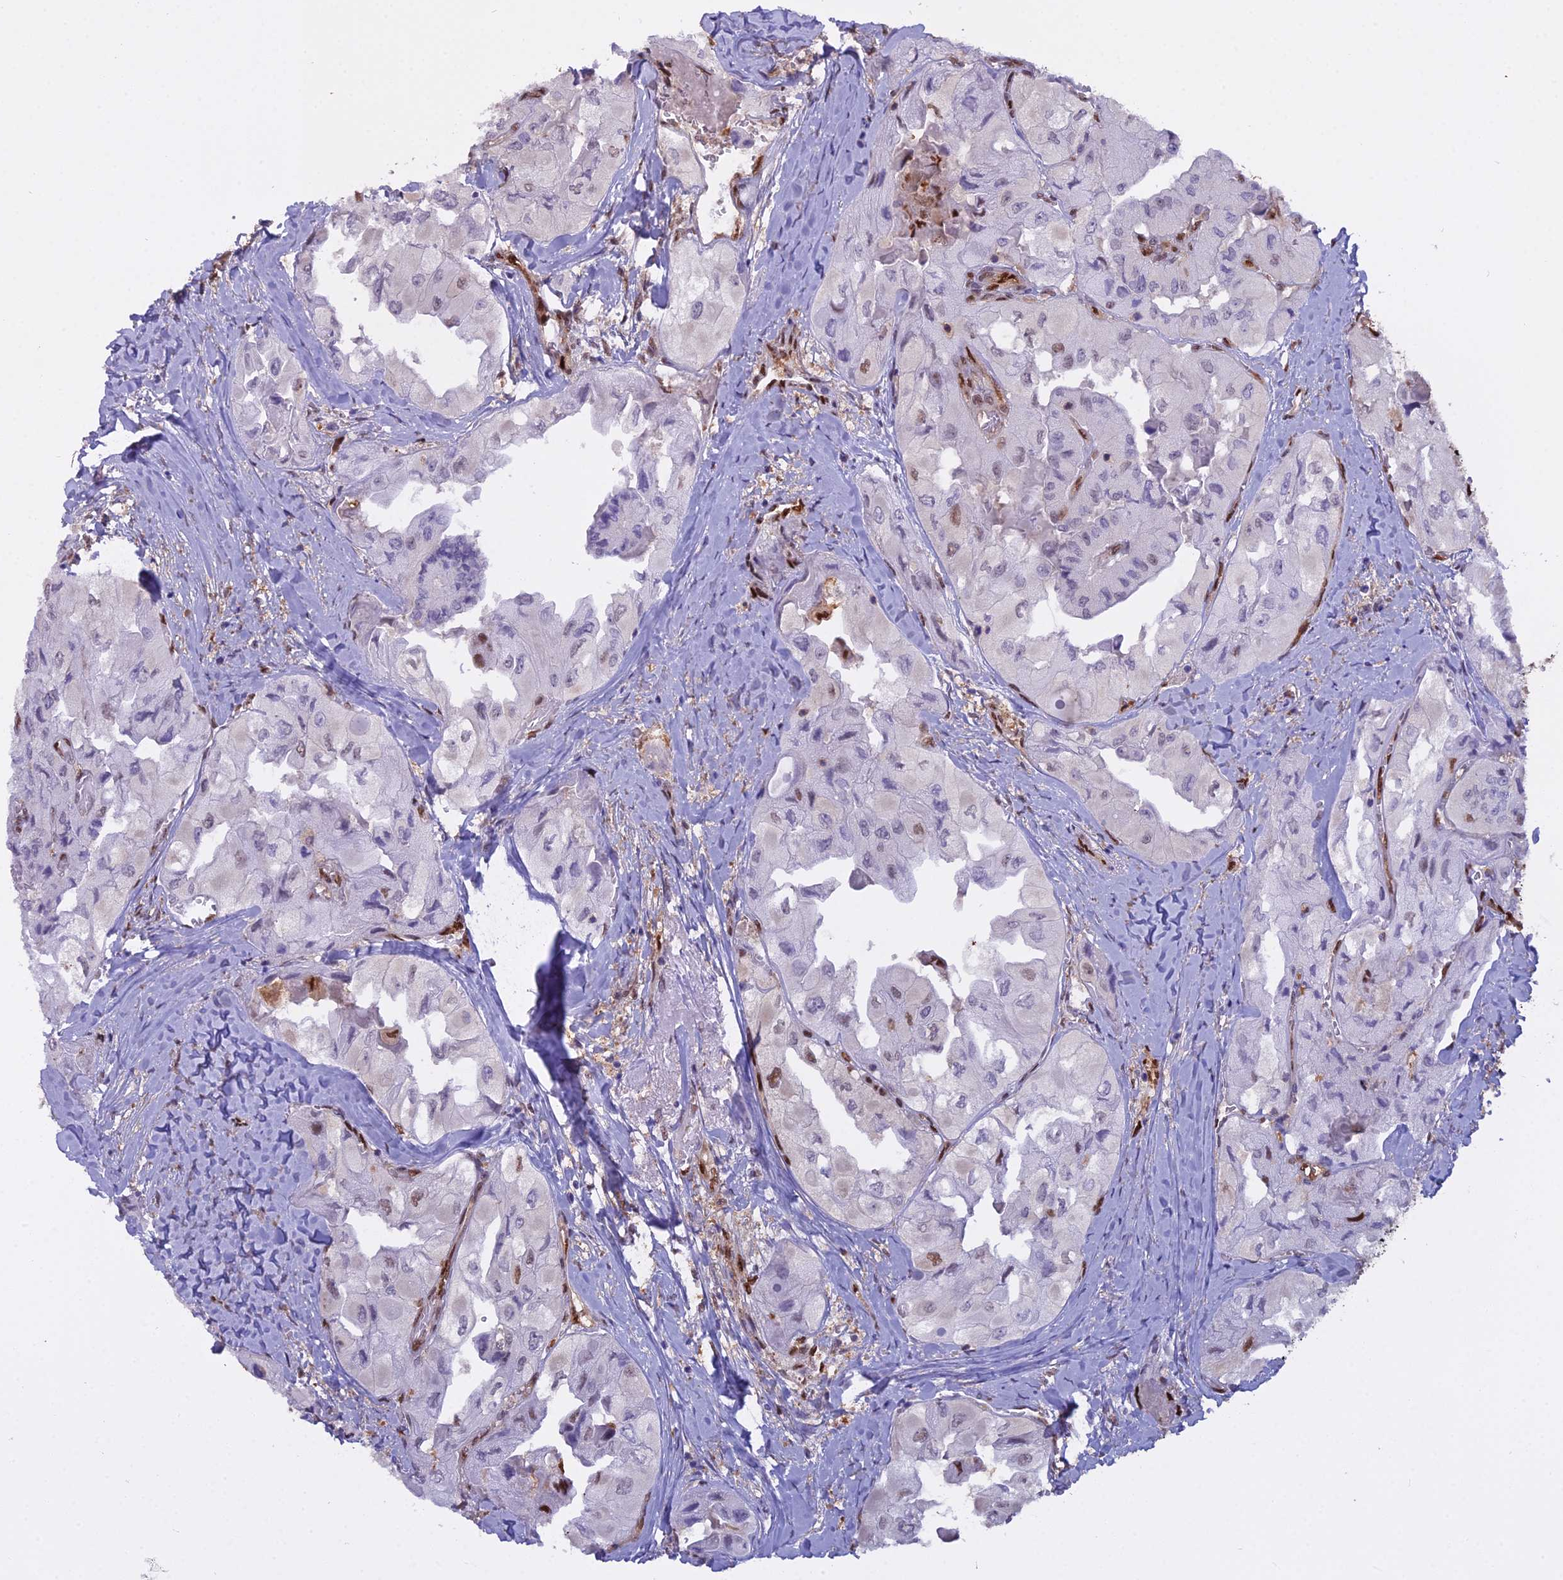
{"staining": {"intensity": "weak", "quantity": "<25%", "location": "nuclear"}, "tissue": "thyroid cancer", "cell_type": "Tumor cells", "image_type": "cancer", "snomed": [{"axis": "morphology", "description": "Normal tissue, NOS"}, {"axis": "morphology", "description": "Papillary adenocarcinoma, NOS"}, {"axis": "topography", "description": "Thyroid gland"}], "caption": "DAB immunohistochemical staining of thyroid cancer (papillary adenocarcinoma) displays no significant positivity in tumor cells.", "gene": "NPEPL1", "patient": {"sex": "female", "age": 59}}